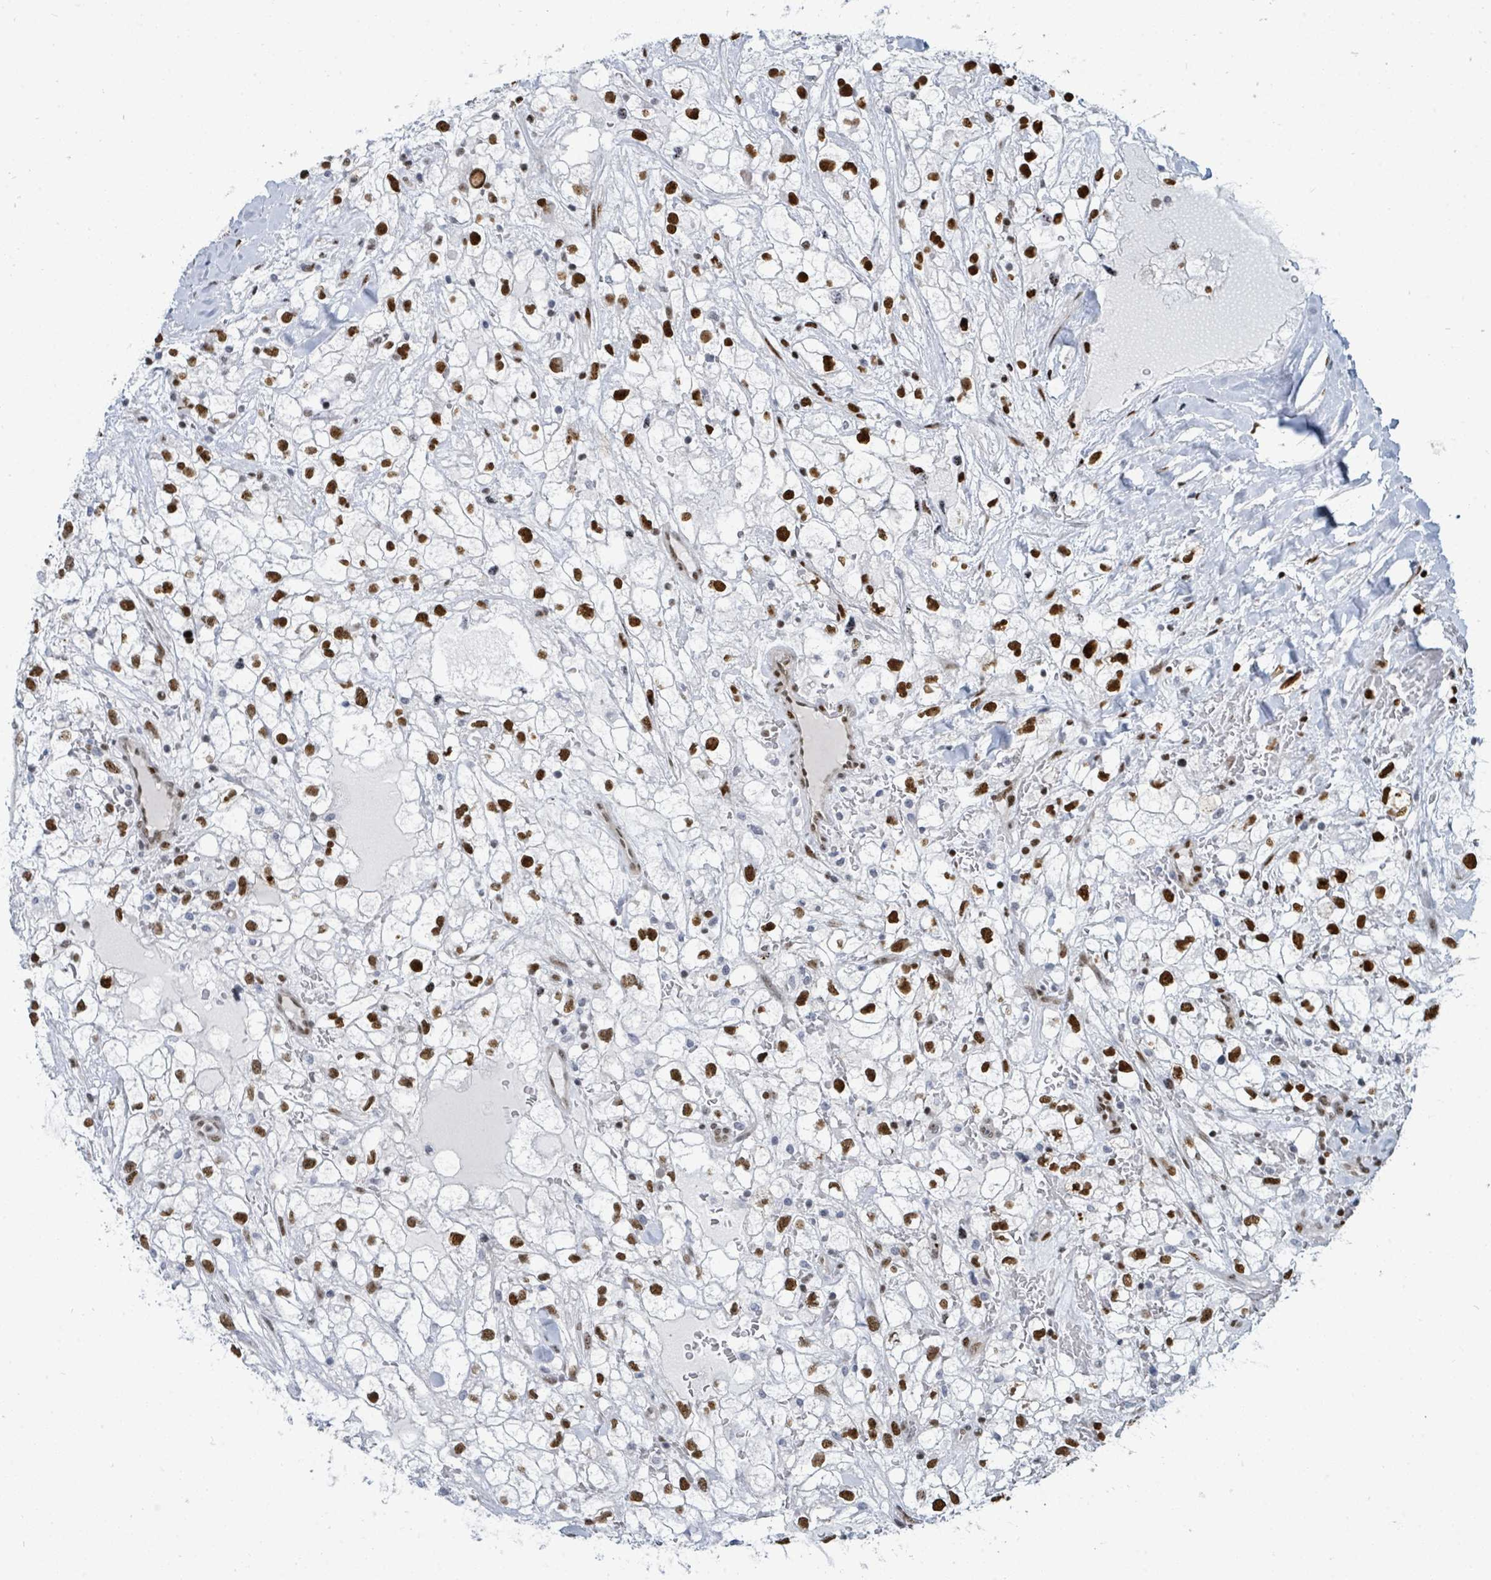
{"staining": {"intensity": "strong", "quantity": ">75%", "location": "nuclear"}, "tissue": "renal cancer", "cell_type": "Tumor cells", "image_type": "cancer", "snomed": [{"axis": "morphology", "description": "Adenocarcinoma, NOS"}, {"axis": "topography", "description": "Kidney"}], "caption": "A brown stain labels strong nuclear staining of a protein in human adenocarcinoma (renal) tumor cells.", "gene": "SUMO4", "patient": {"sex": "male", "age": 59}}